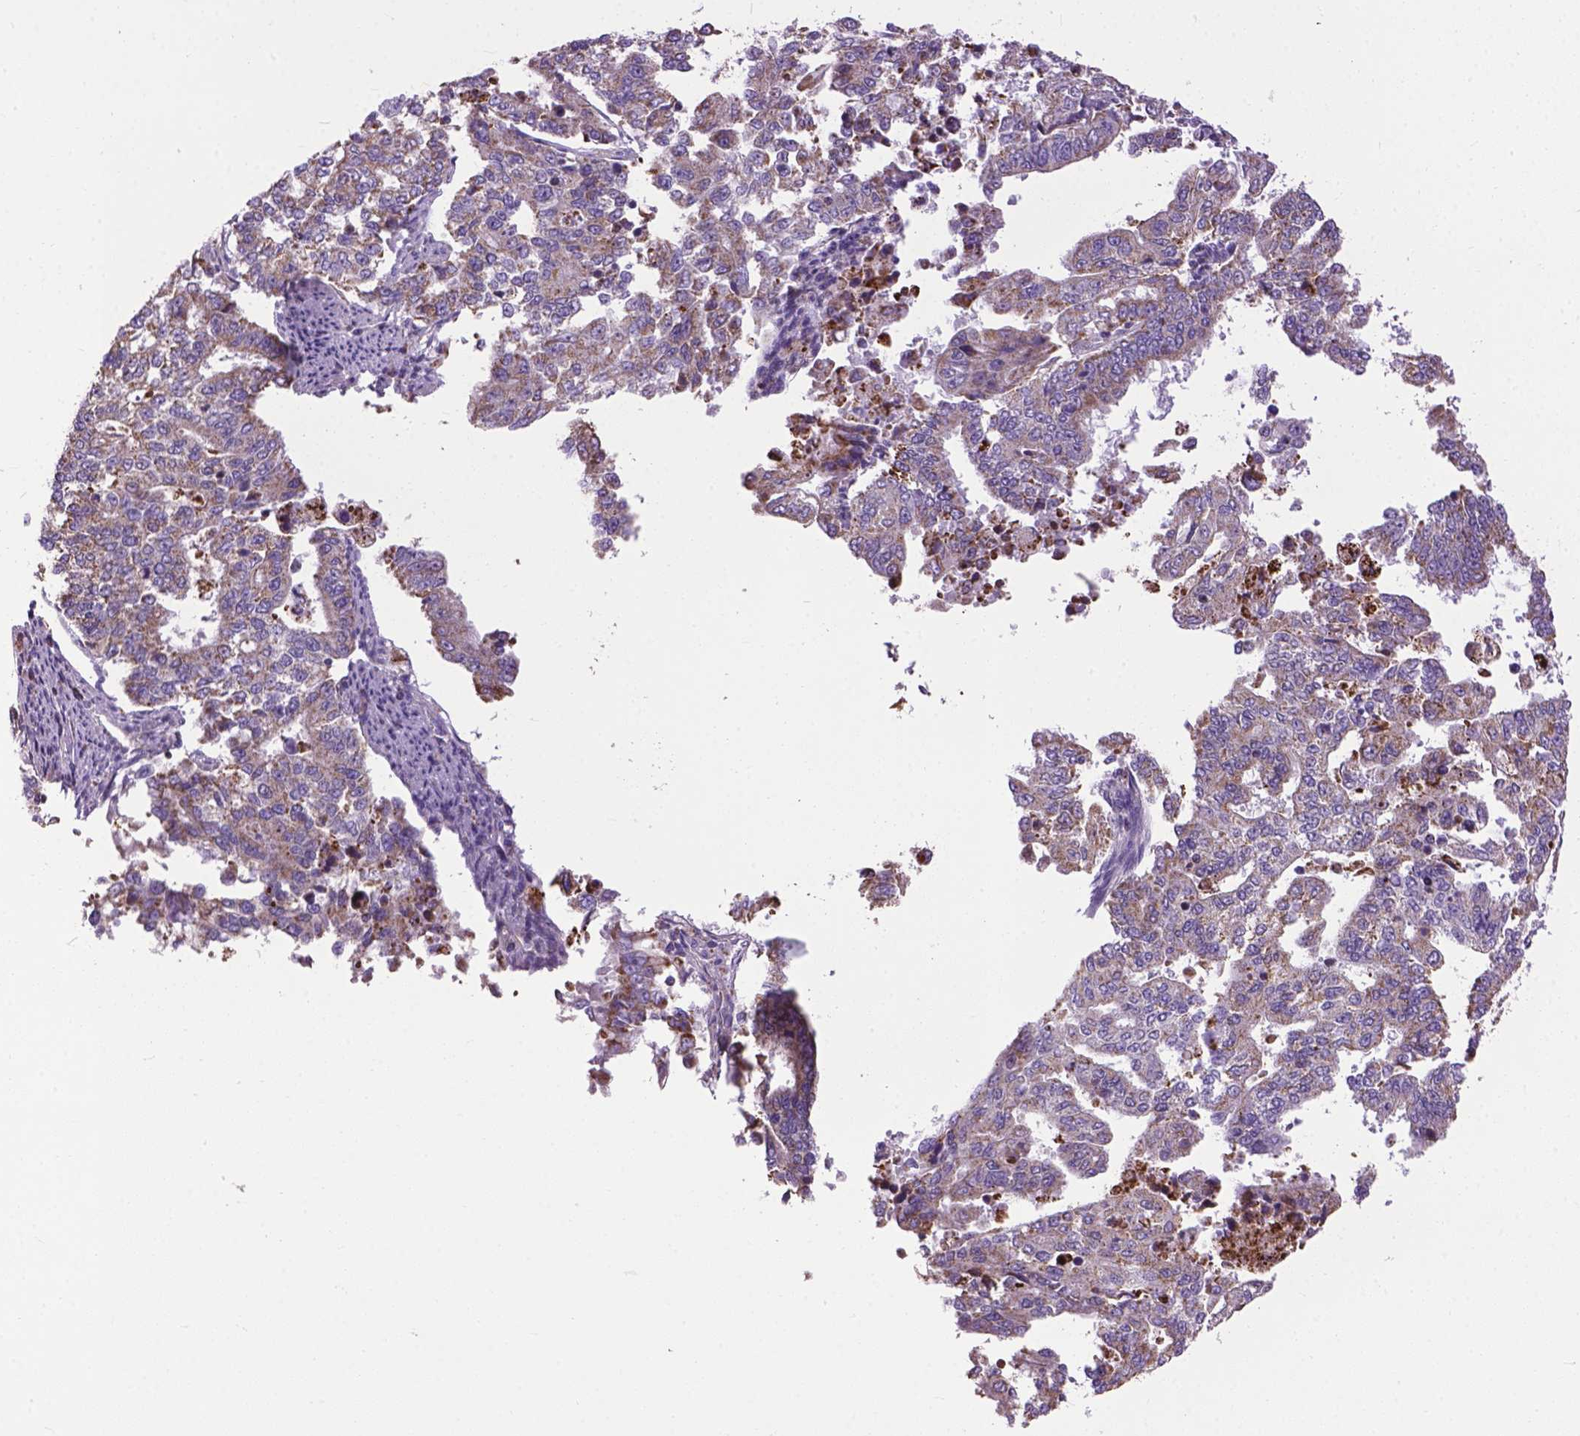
{"staining": {"intensity": "weak", "quantity": ">75%", "location": "cytoplasmic/membranous"}, "tissue": "endometrial cancer", "cell_type": "Tumor cells", "image_type": "cancer", "snomed": [{"axis": "morphology", "description": "Adenocarcinoma, NOS"}, {"axis": "topography", "description": "Uterus"}], "caption": "An IHC image of neoplastic tissue is shown. Protein staining in brown highlights weak cytoplasmic/membranous positivity in adenocarcinoma (endometrial) within tumor cells.", "gene": "VDAC1", "patient": {"sex": "female", "age": 59}}